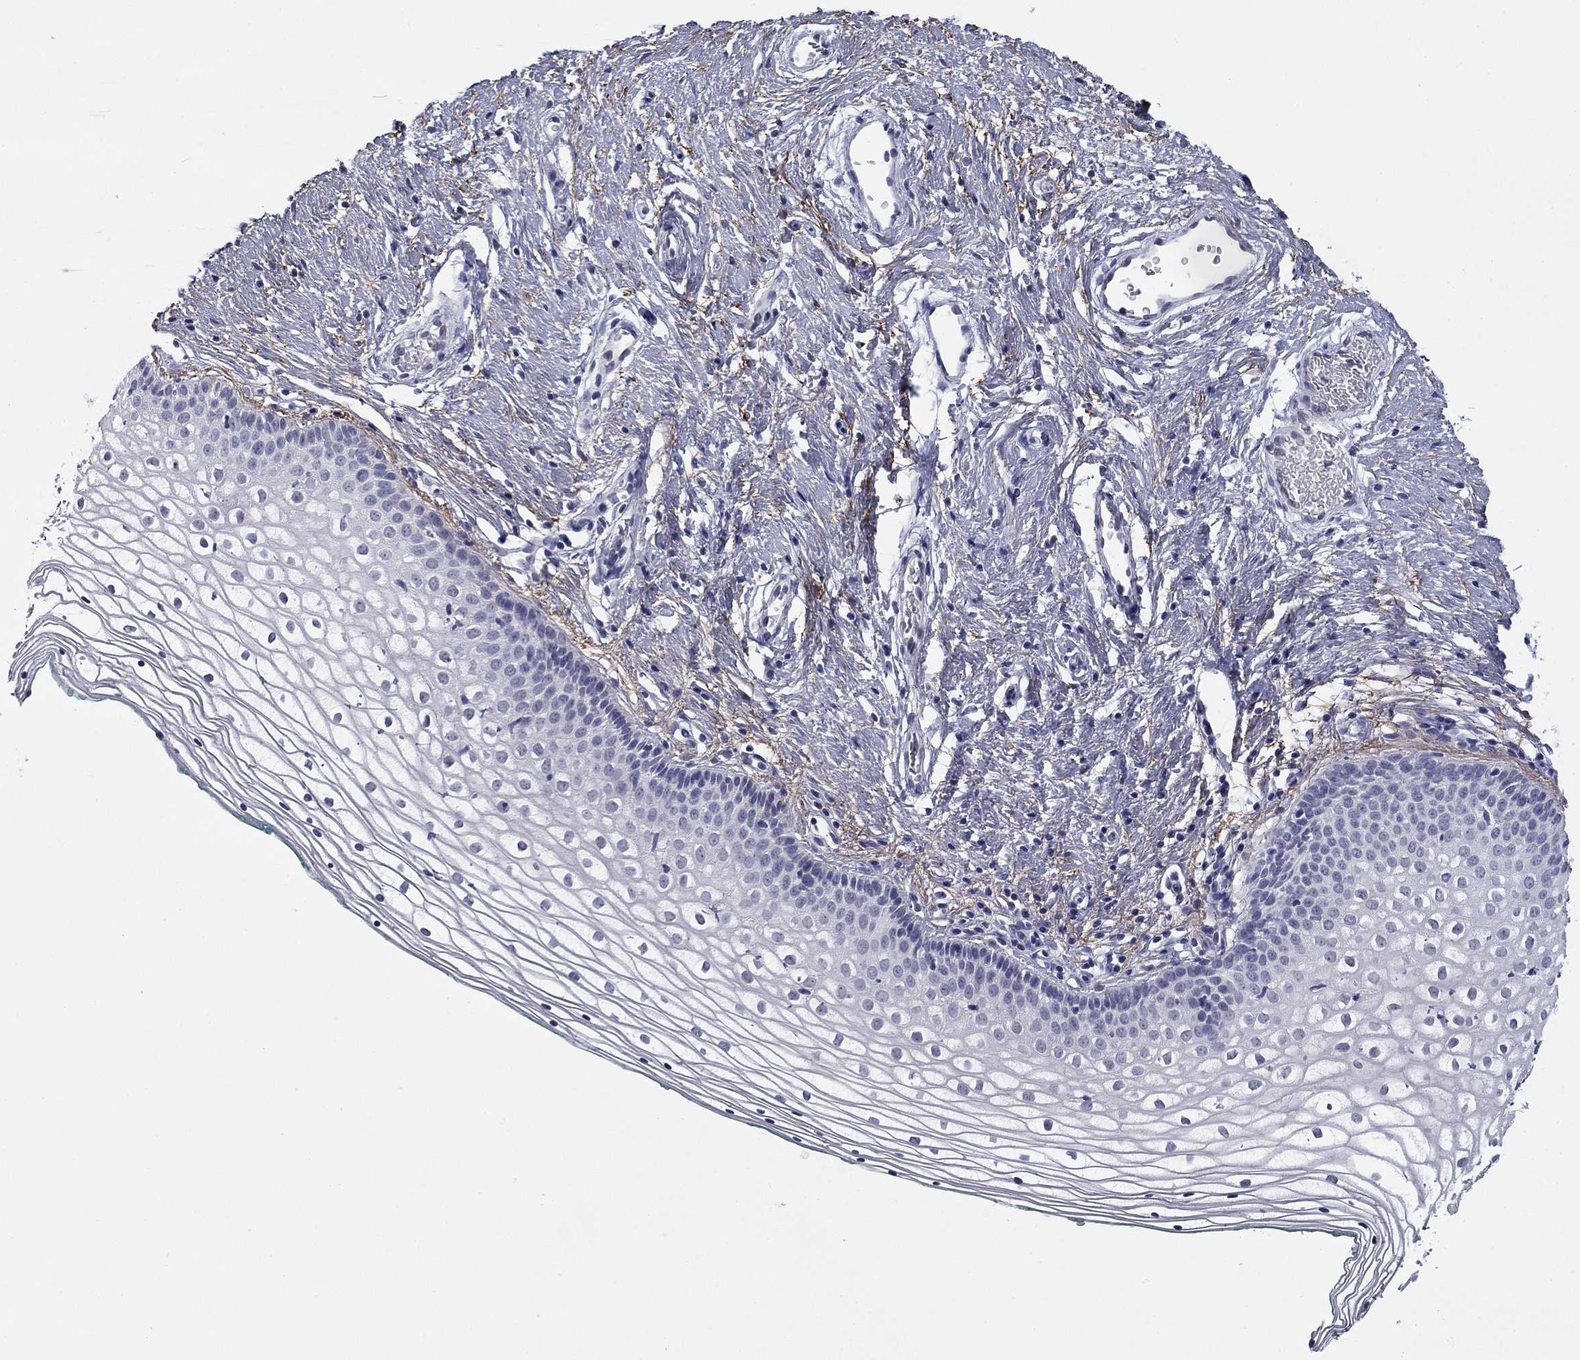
{"staining": {"intensity": "negative", "quantity": "none", "location": "none"}, "tissue": "vagina", "cell_type": "Squamous epithelial cells", "image_type": "normal", "snomed": [{"axis": "morphology", "description": "Normal tissue, NOS"}, {"axis": "topography", "description": "Vagina"}], "caption": "DAB (3,3'-diaminobenzidine) immunohistochemical staining of normal vagina demonstrates no significant expression in squamous epithelial cells.", "gene": "REXO5", "patient": {"sex": "female", "age": 36}}